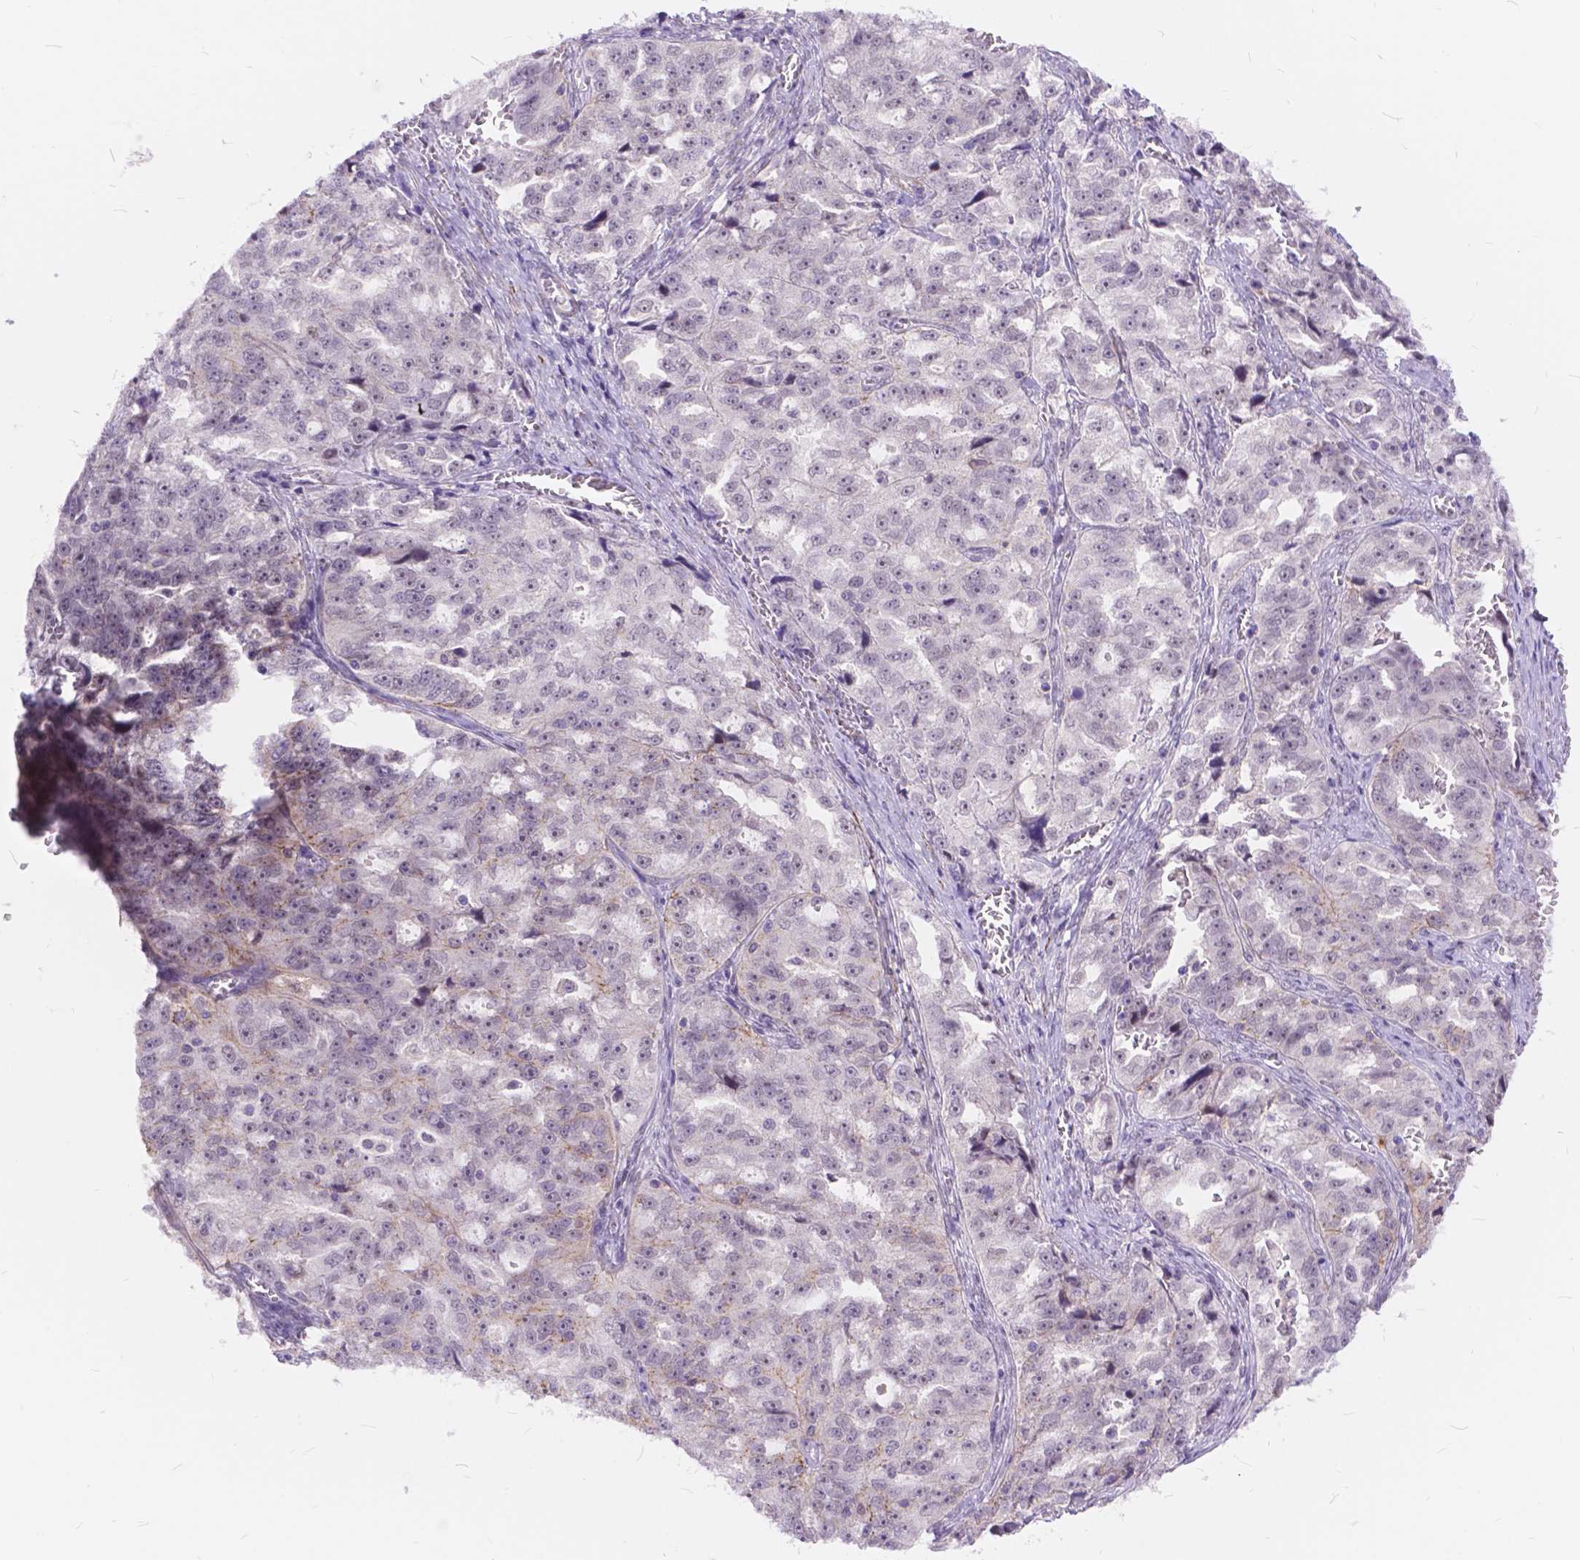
{"staining": {"intensity": "moderate", "quantity": "<25%", "location": "cytoplasmic/membranous"}, "tissue": "ovarian cancer", "cell_type": "Tumor cells", "image_type": "cancer", "snomed": [{"axis": "morphology", "description": "Cystadenocarcinoma, serous, NOS"}, {"axis": "topography", "description": "Ovary"}], "caption": "DAB (3,3'-diaminobenzidine) immunohistochemical staining of ovarian serous cystadenocarcinoma shows moderate cytoplasmic/membranous protein staining in approximately <25% of tumor cells.", "gene": "MAN2C1", "patient": {"sex": "female", "age": 51}}